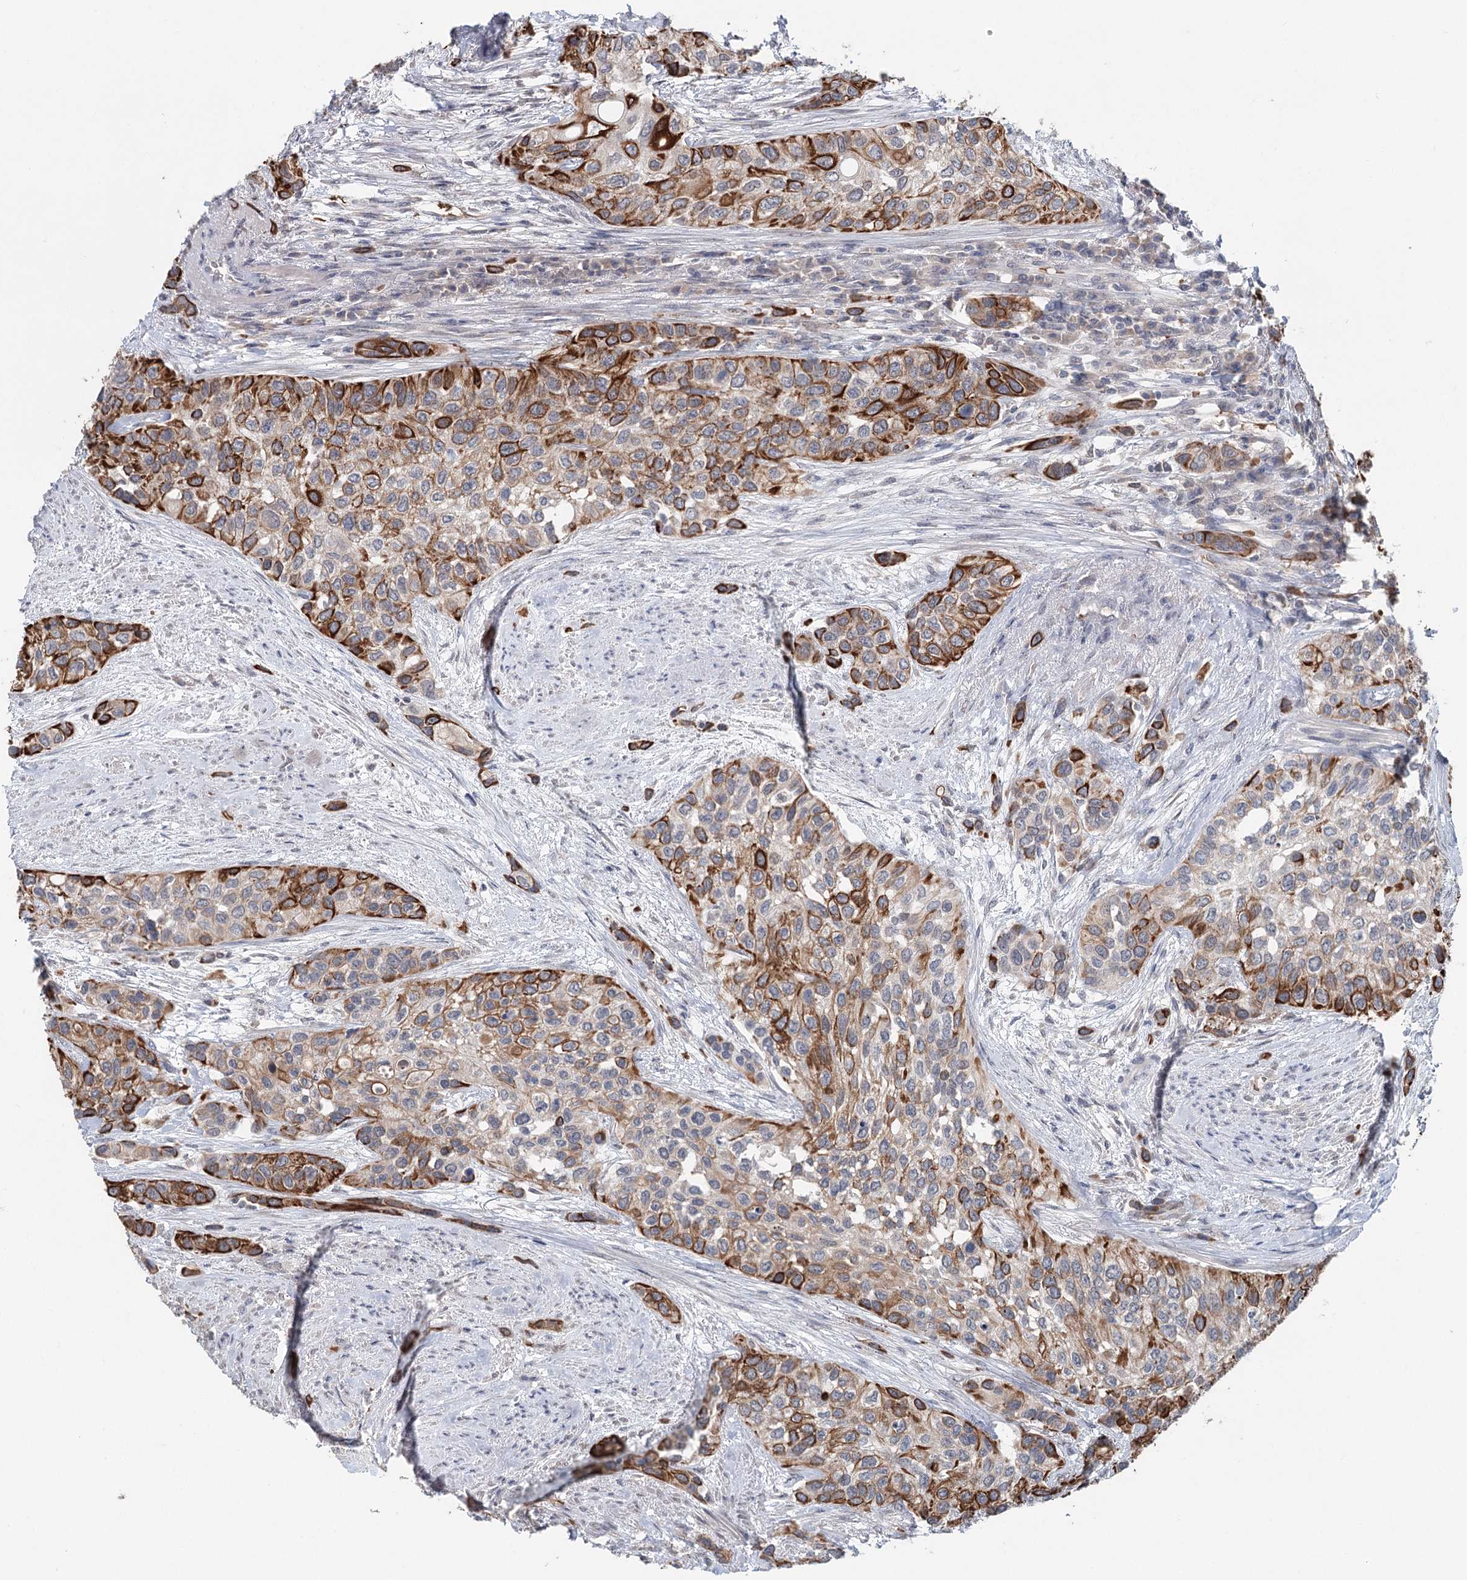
{"staining": {"intensity": "moderate", "quantity": ">75%", "location": "cytoplasmic/membranous"}, "tissue": "urothelial cancer", "cell_type": "Tumor cells", "image_type": "cancer", "snomed": [{"axis": "morphology", "description": "Normal tissue, NOS"}, {"axis": "morphology", "description": "Urothelial carcinoma, High grade"}, {"axis": "topography", "description": "Vascular tissue"}, {"axis": "topography", "description": "Urinary bladder"}], "caption": "Human urothelial carcinoma (high-grade) stained with a protein marker reveals moderate staining in tumor cells.", "gene": "FBXO7", "patient": {"sex": "female", "age": 56}}